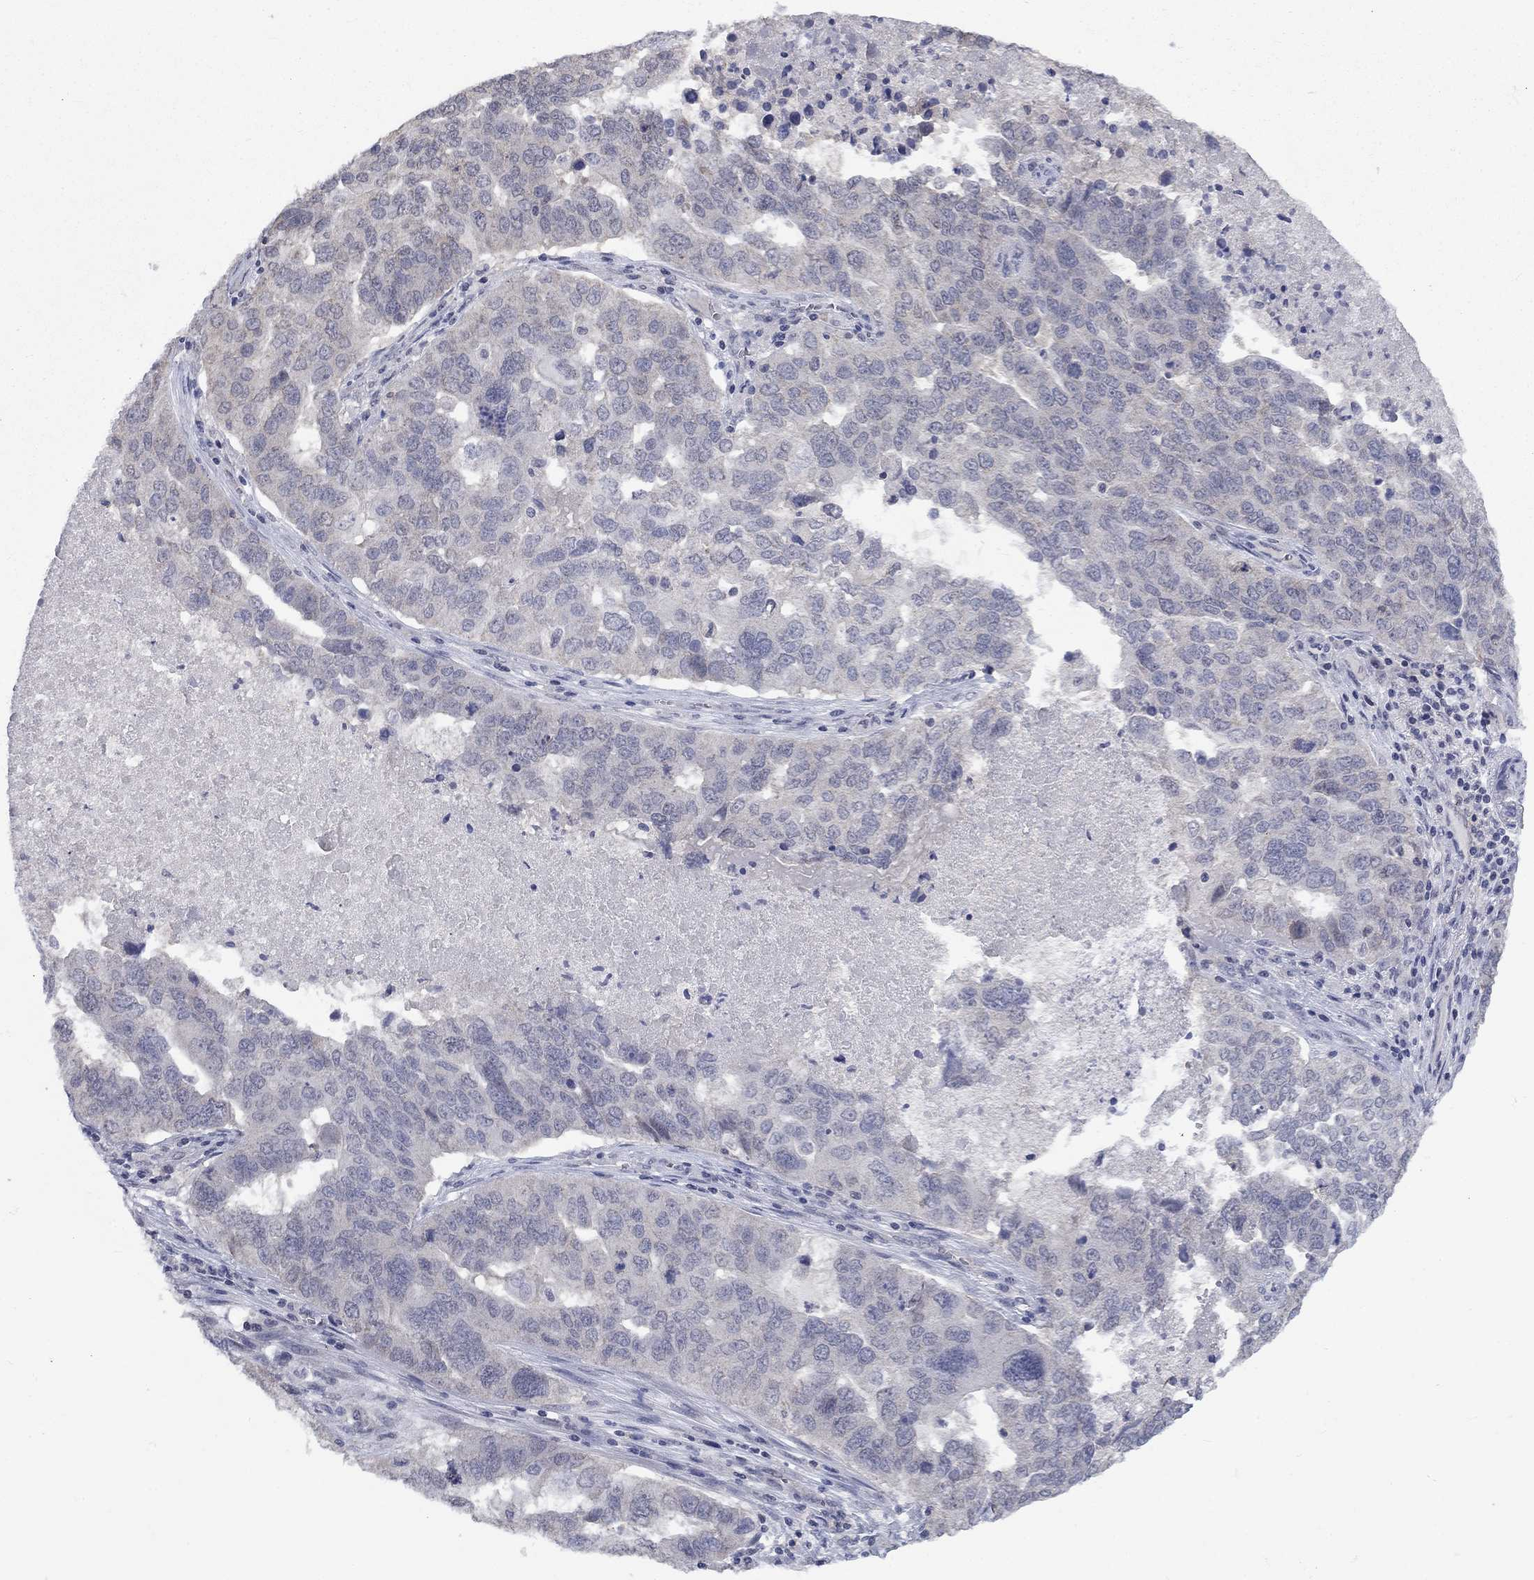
{"staining": {"intensity": "negative", "quantity": "none", "location": "none"}, "tissue": "ovarian cancer", "cell_type": "Tumor cells", "image_type": "cancer", "snomed": [{"axis": "morphology", "description": "Carcinoma, endometroid"}, {"axis": "topography", "description": "Soft tissue"}, {"axis": "topography", "description": "Ovary"}], "caption": "This is an immunohistochemistry (IHC) histopathology image of human ovarian cancer (endometroid carcinoma). There is no expression in tumor cells.", "gene": "SPATA33", "patient": {"sex": "female", "age": 52}}